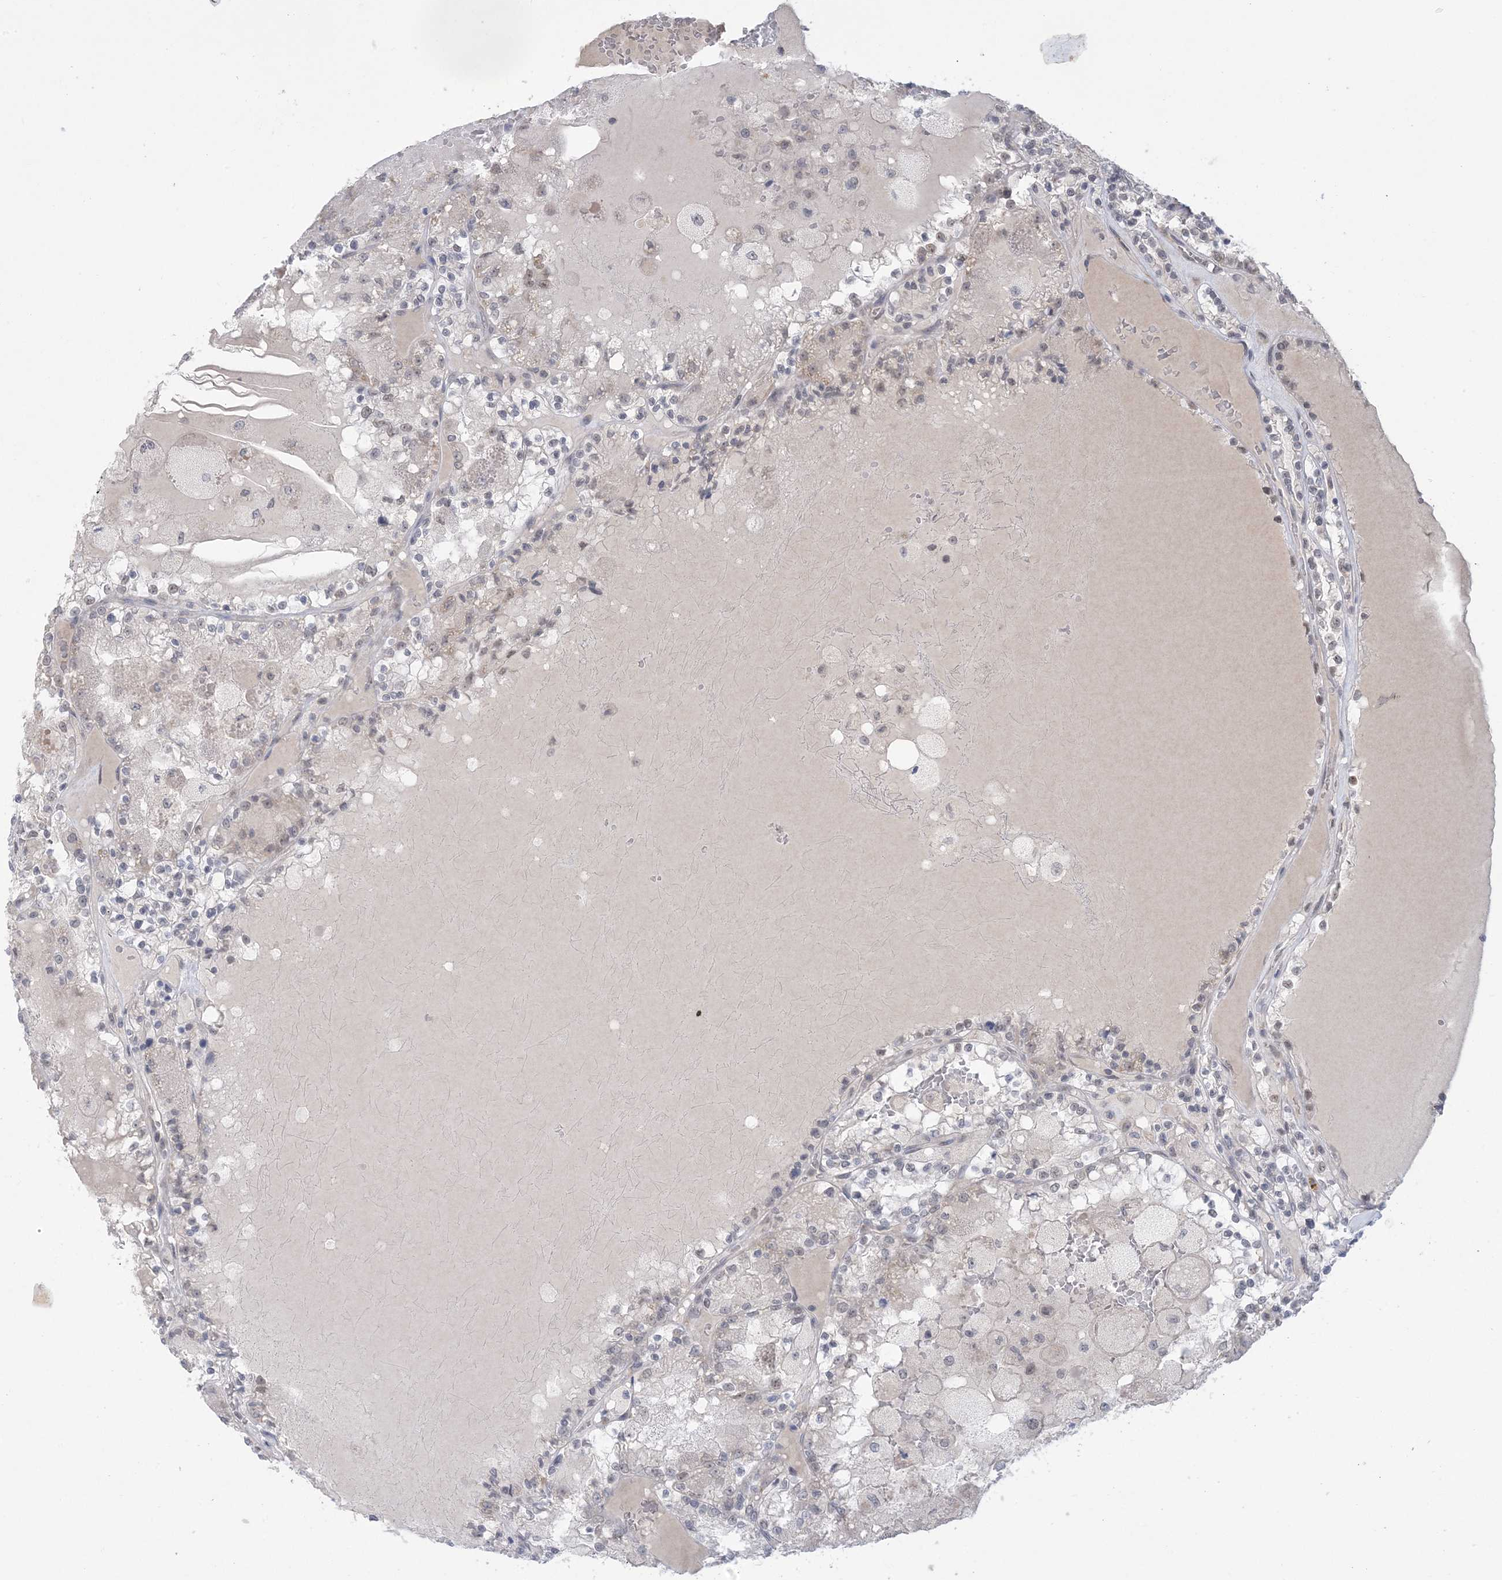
{"staining": {"intensity": "weak", "quantity": "<25%", "location": "nuclear"}, "tissue": "renal cancer", "cell_type": "Tumor cells", "image_type": "cancer", "snomed": [{"axis": "morphology", "description": "Adenocarcinoma, NOS"}, {"axis": "topography", "description": "Kidney"}], "caption": "High power microscopy histopathology image of an immunohistochemistry photomicrograph of adenocarcinoma (renal), revealing no significant staining in tumor cells.", "gene": "TRMT10C", "patient": {"sex": "female", "age": 56}}